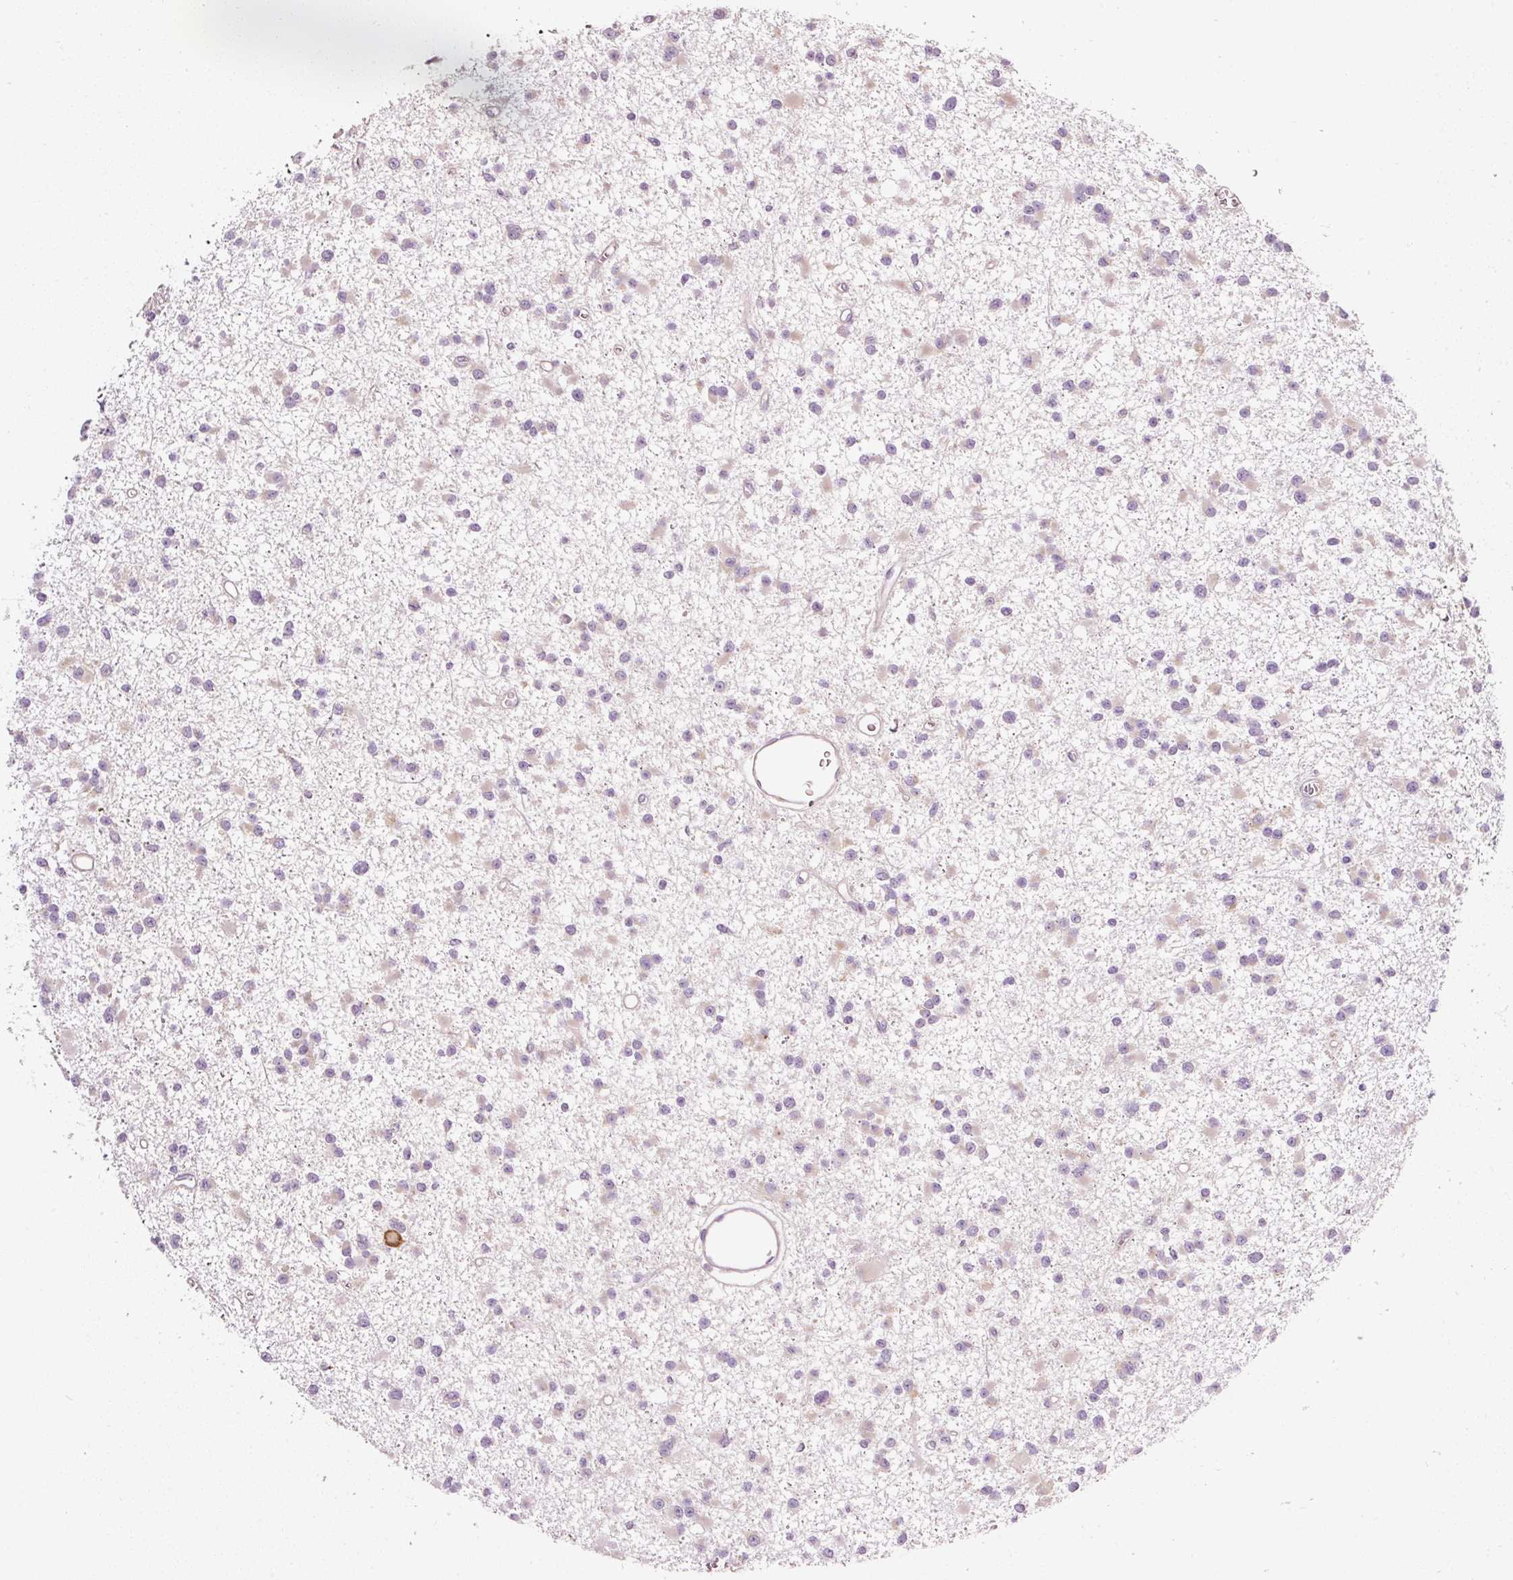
{"staining": {"intensity": "negative", "quantity": "none", "location": "none"}, "tissue": "glioma", "cell_type": "Tumor cells", "image_type": "cancer", "snomed": [{"axis": "morphology", "description": "Glioma, malignant, Low grade"}, {"axis": "topography", "description": "Brain"}], "caption": "This is an immunohistochemistry photomicrograph of human malignant glioma (low-grade). There is no expression in tumor cells.", "gene": "RPL10A", "patient": {"sex": "female", "age": 22}}